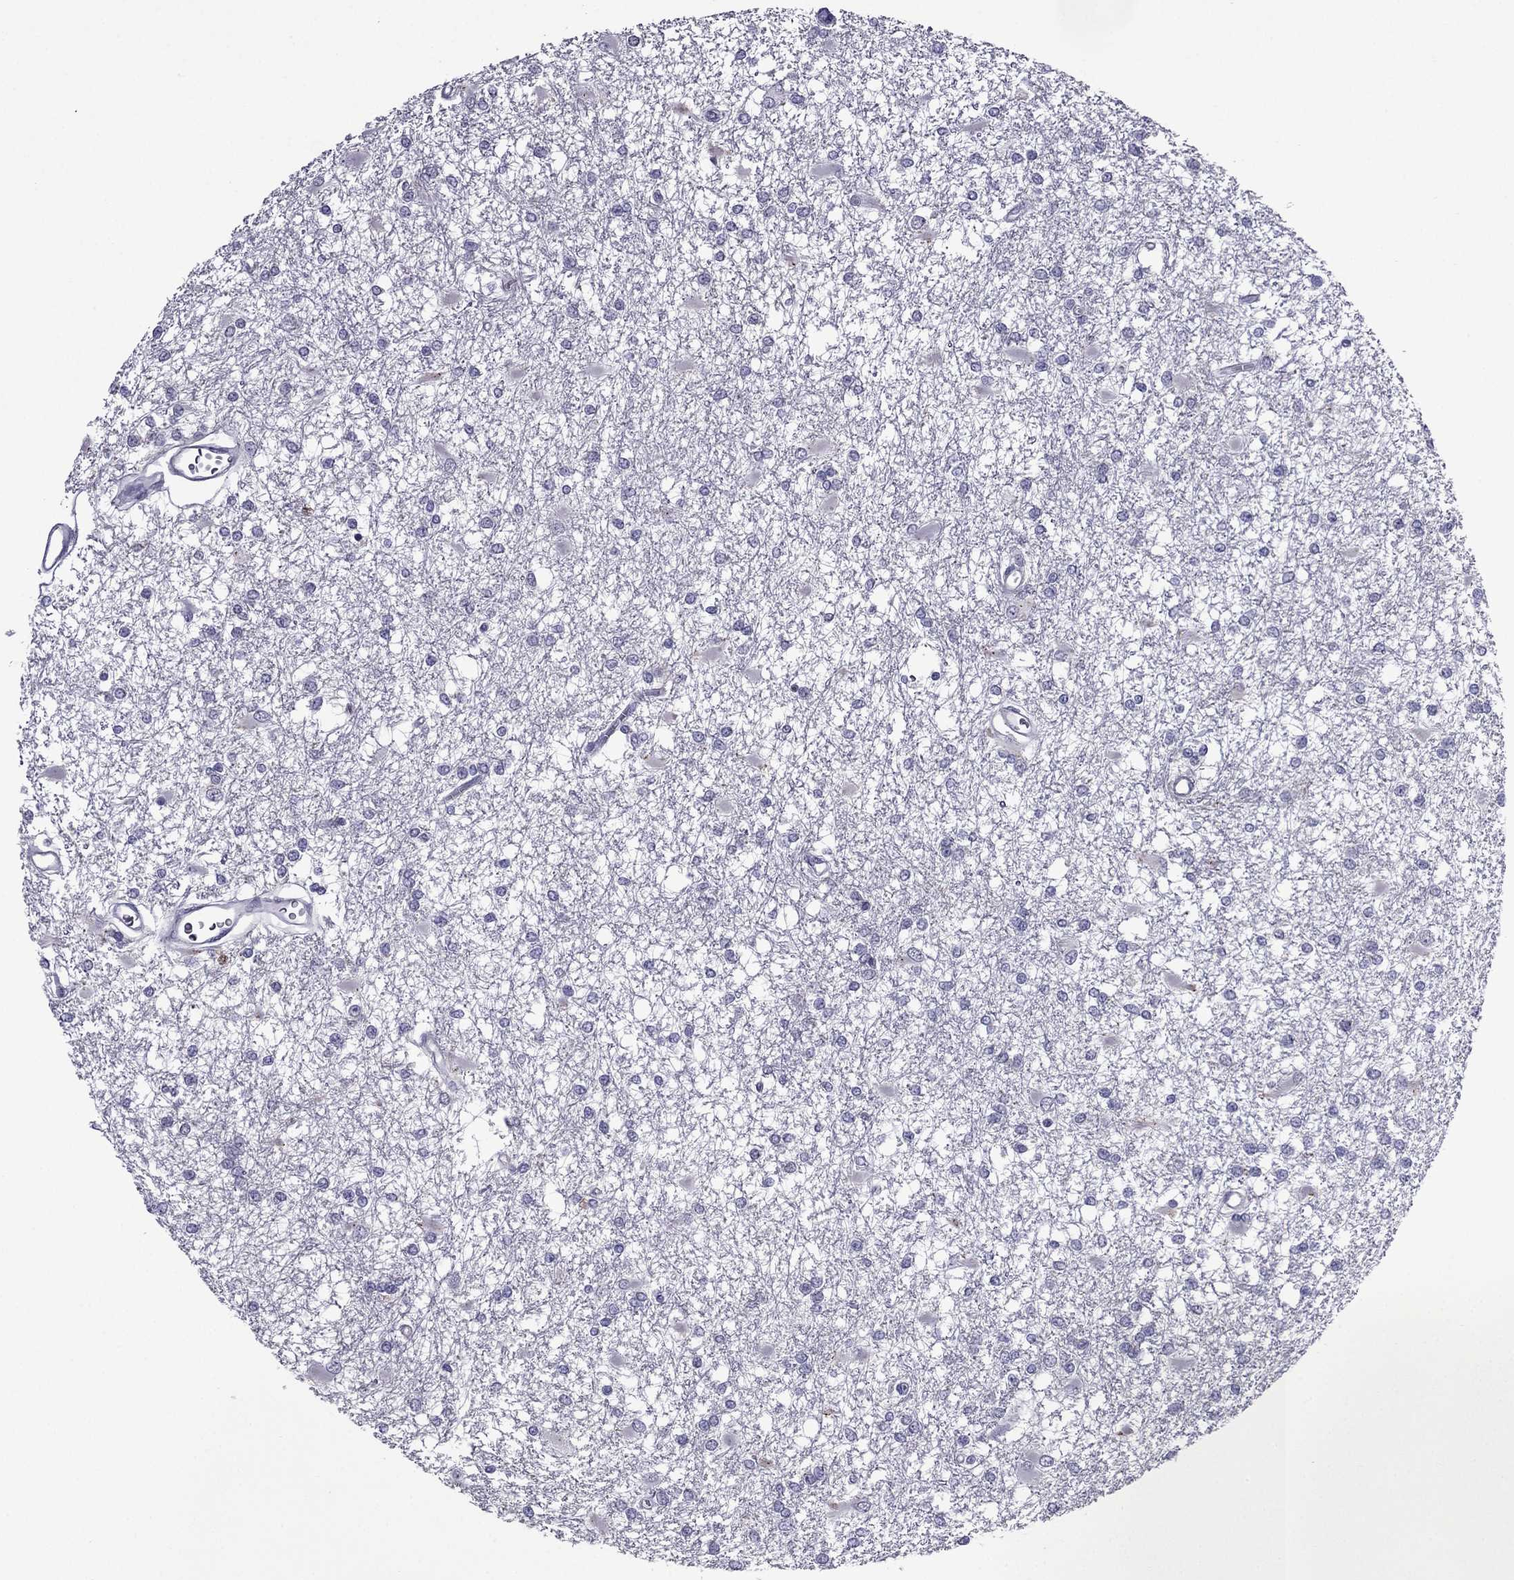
{"staining": {"intensity": "negative", "quantity": "none", "location": "none"}, "tissue": "glioma", "cell_type": "Tumor cells", "image_type": "cancer", "snomed": [{"axis": "morphology", "description": "Glioma, malignant, High grade"}, {"axis": "topography", "description": "Cerebral cortex"}], "caption": "IHC of high-grade glioma (malignant) demonstrates no expression in tumor cells. (DAB immunohistochemistry (IHC), high magnification).", "gene": "MYBPH", "patient": {"sex": "male", "age": 79}}